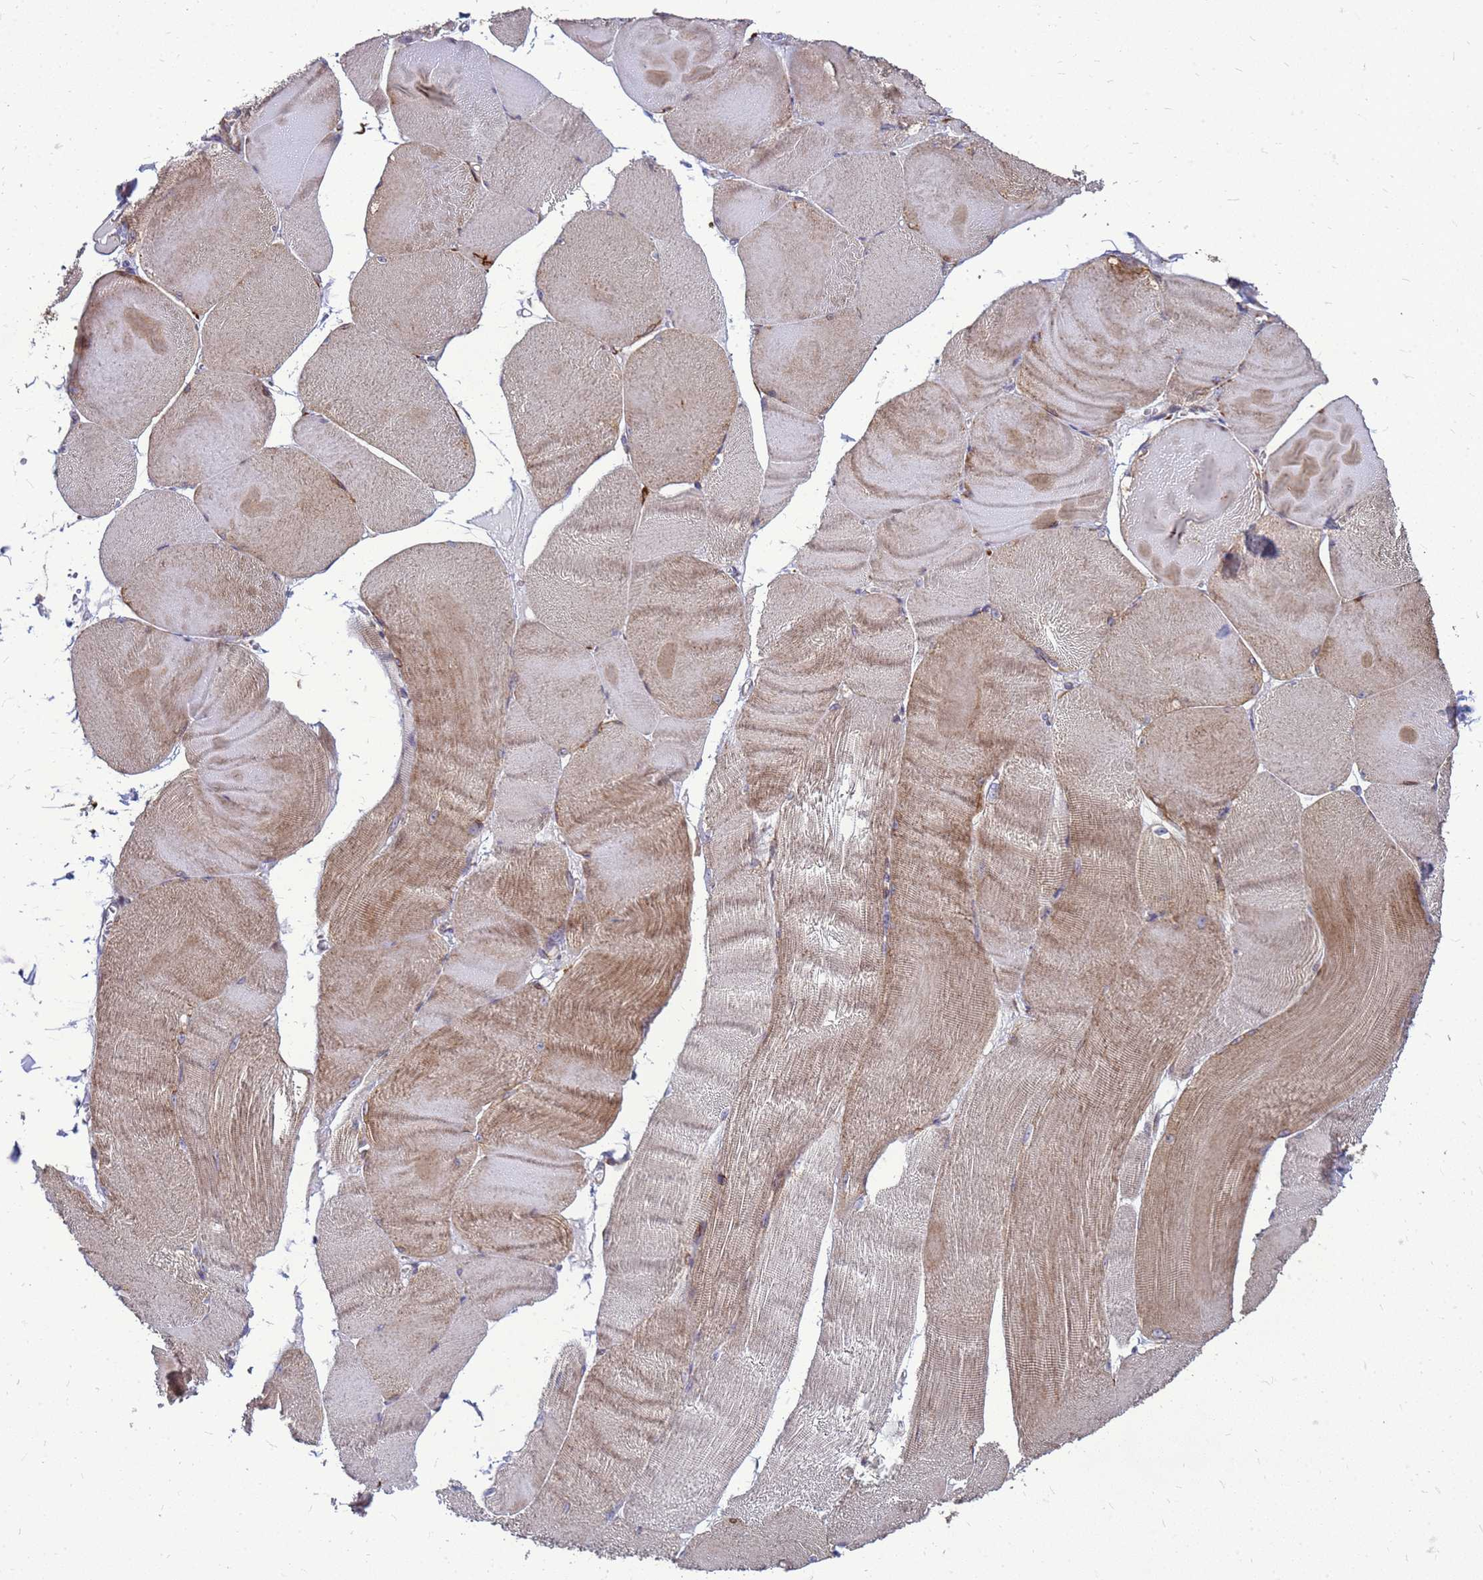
{"staining": {"intensity": "moderate", "quantity": "25%-75%", "location": "cytoplasmic/membranous"}, "tissue": "skeletal muscle", "cell_type": "Myocytes", "image_type": "normal", "snomed": [{"axis": "morphology", "description": "Normal tissue, NOS"}, {"axis": "morphology", "description": "Basal cell carcinoma"}, {"axis": "topography", "description": "Skeletal muscle"}], "caption": "Immunohistochemical staining of unremarkable skeletal muscle shows 25%-75% levels of moderate cytoplasmic/membranous protein expression in approximately 25%-75% of myocytes.", "gene": "FSTL4", "patient": {"sex": "female", "age": 64}}